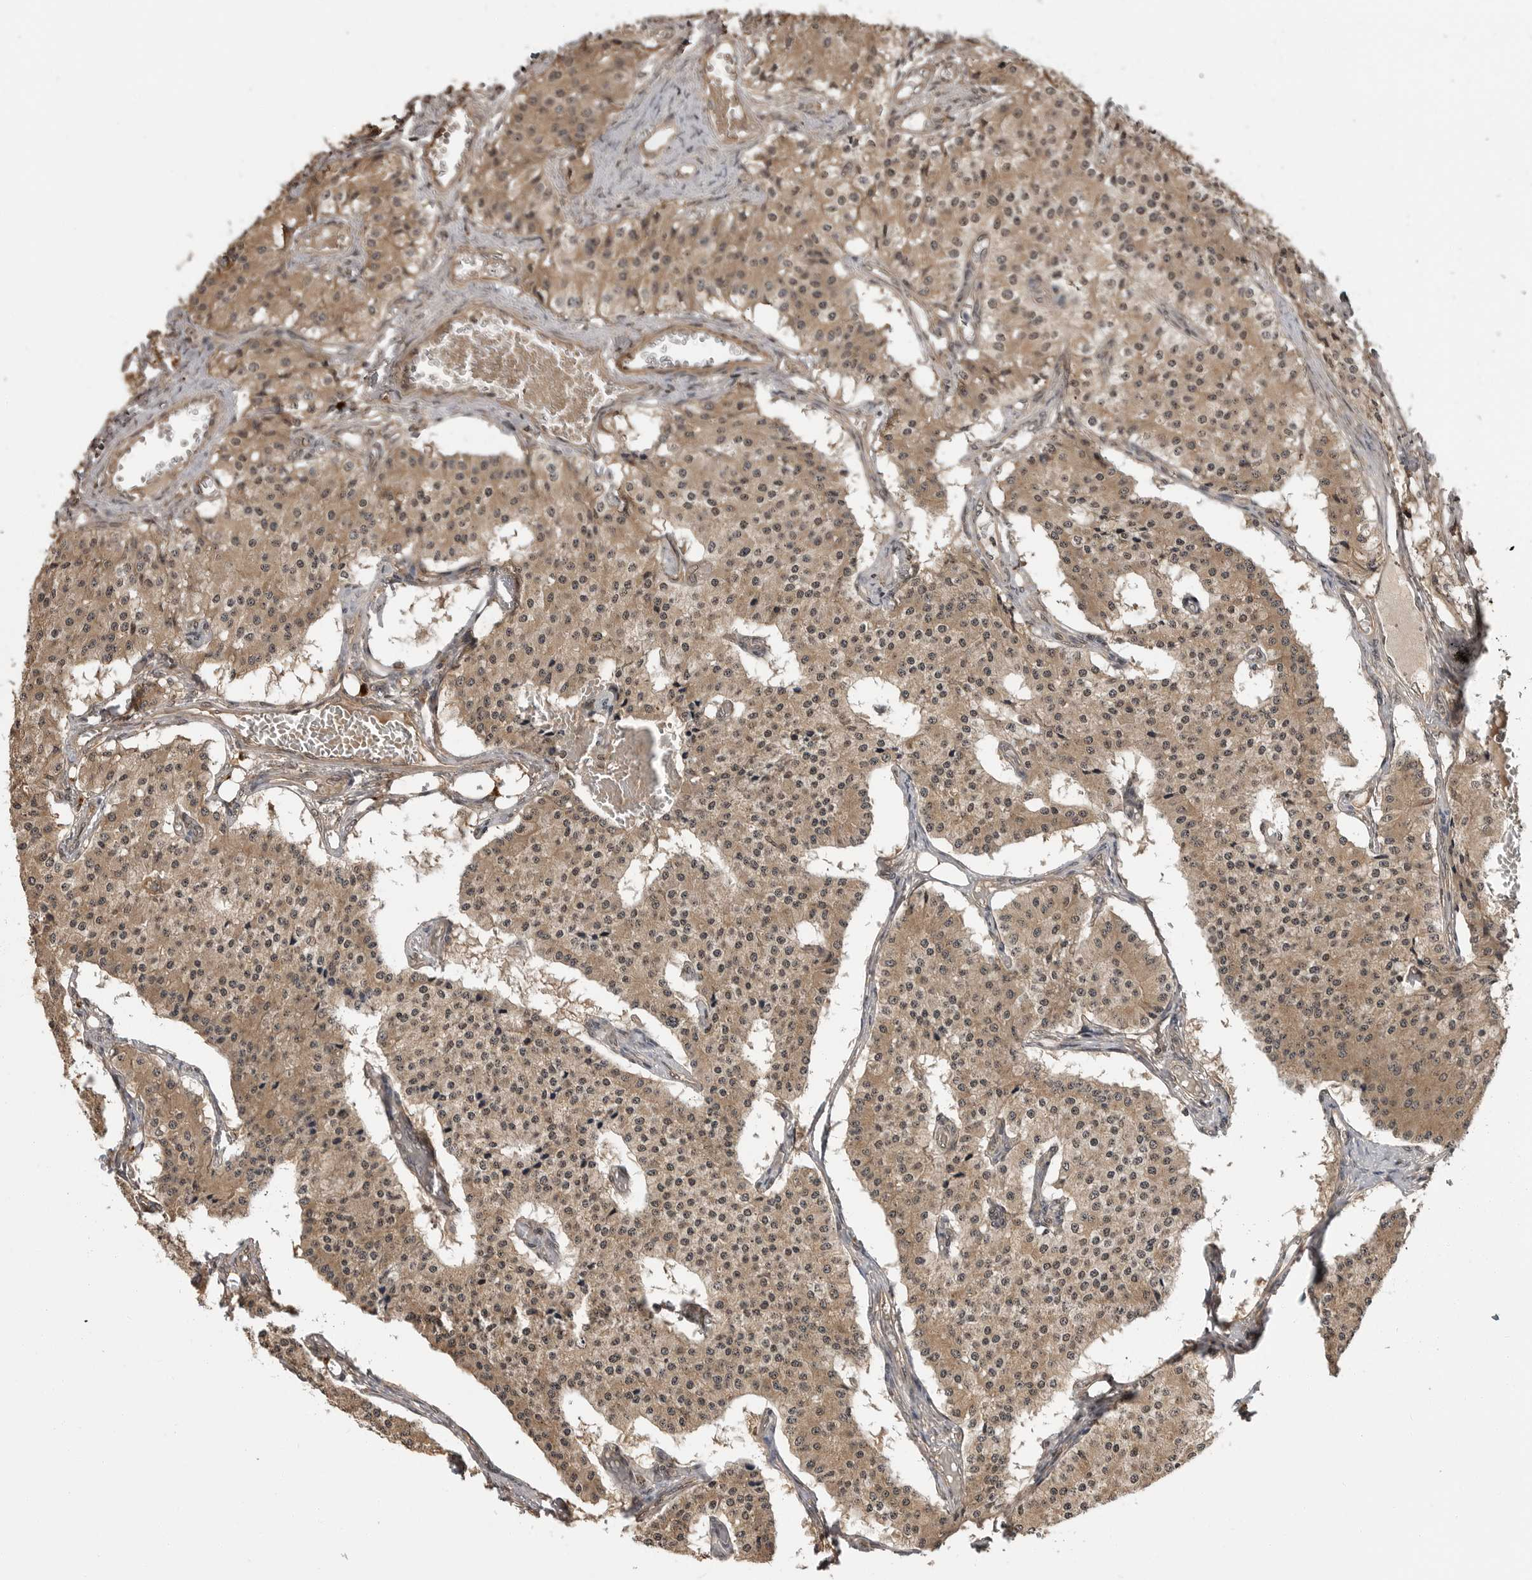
{"staining": {"intensity": "moderate", "quantity": ">75%", "location": "cytoplasmic/membranous,nuclear"}, "tissue": "carcinoid", "cell_type": "Tumor cells", "image_type": "cancer", "snomed": [{"axis": "morphology", "description": "Carcinoid, malignant, NOS"}, {"axis": "topography", "description": "Colon"}], "caption": "Protein expression analysis of human carcinoid reveals moderate cytoplasmic/membranous and nuclear staining in about >75% of tumor cells.", "gene": "IL24", "patient": {"sex": "female", "age": 52}}